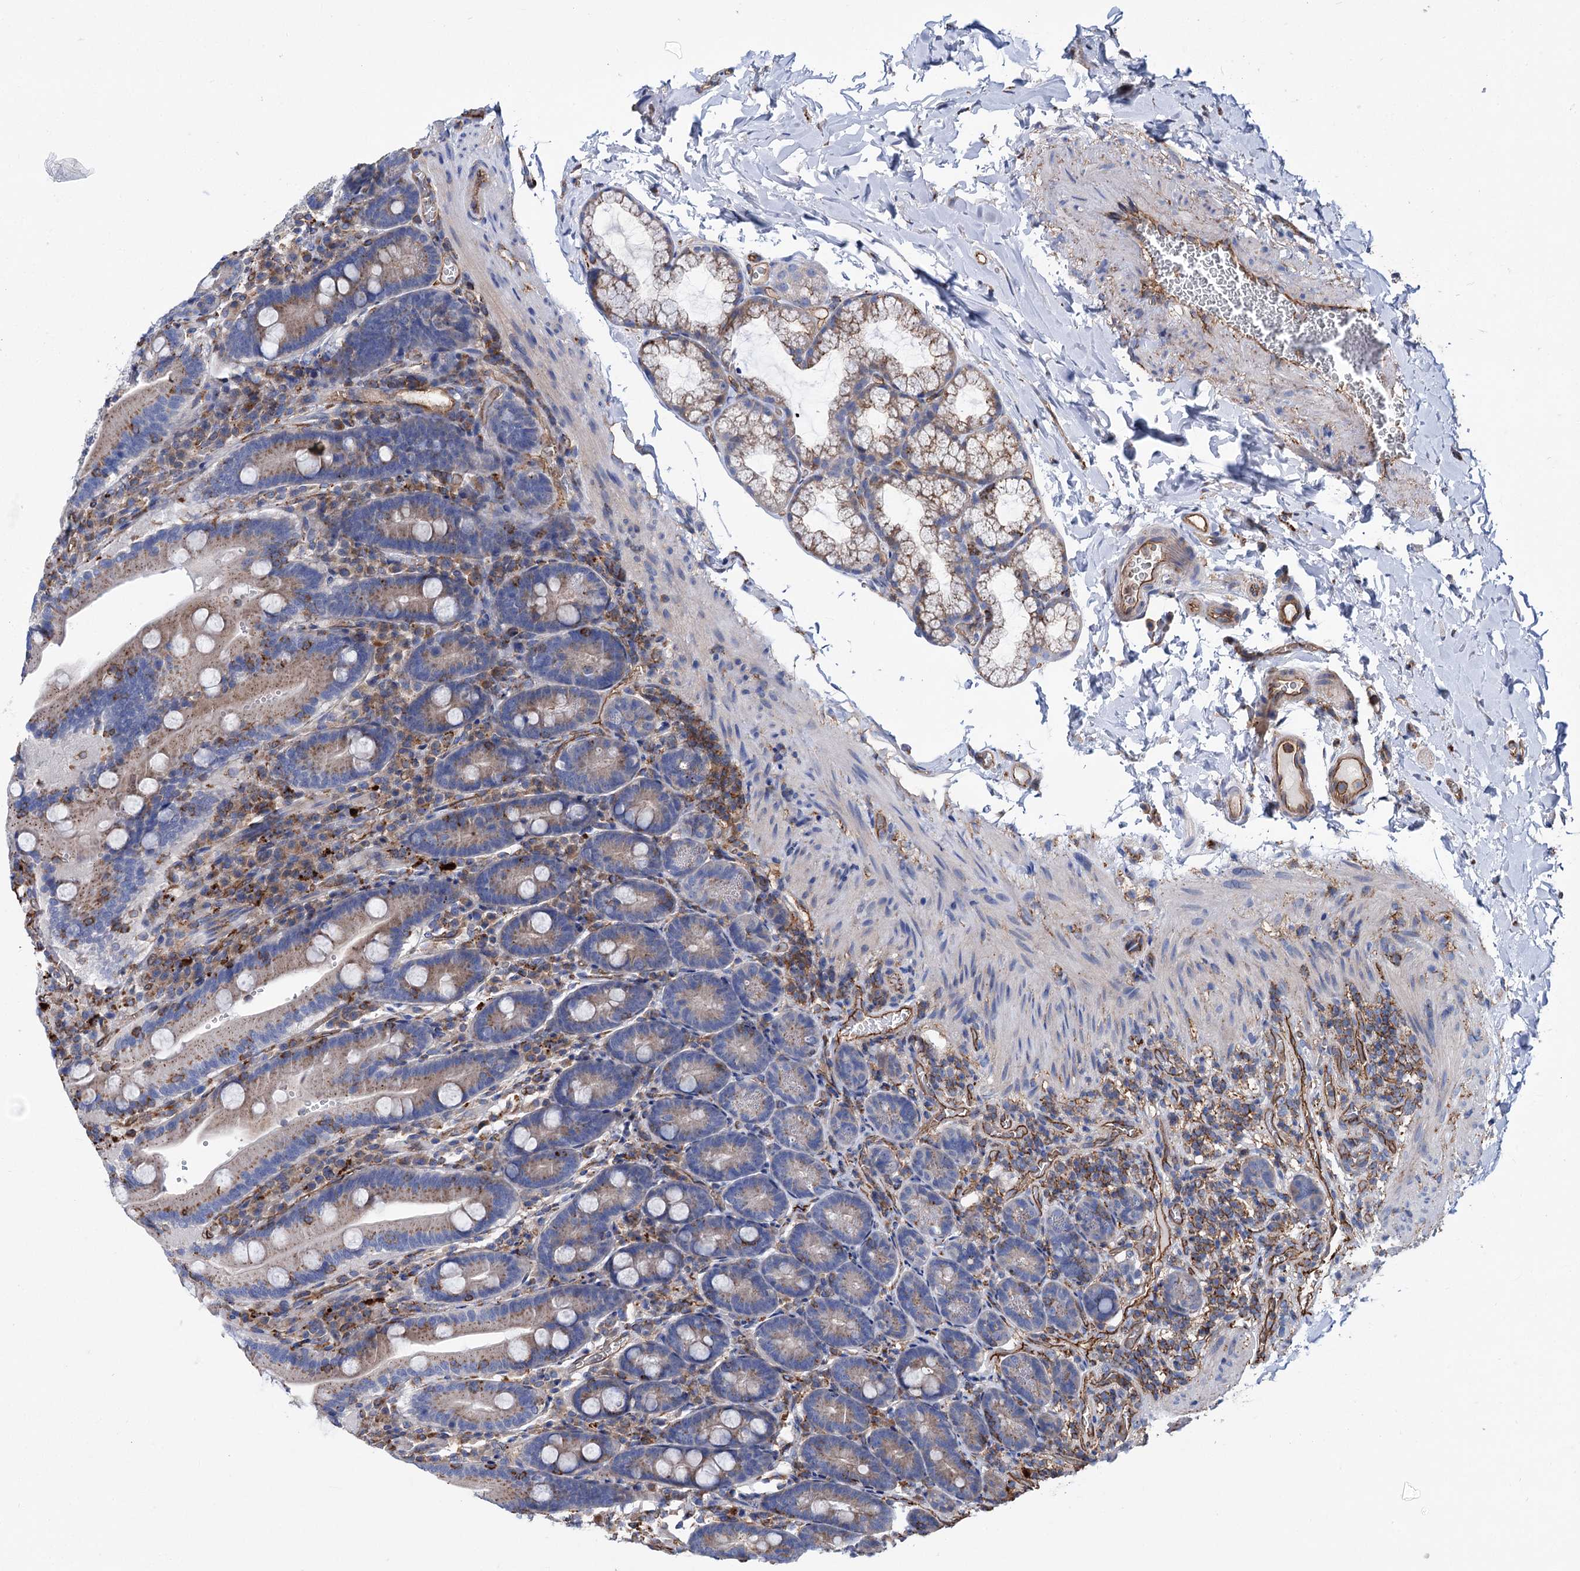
{"staining": {"intensity": "weak", "quantity": "25%-75%", "location": "cytoplasmic/membranous"}, "tissue": "duodenum", "cell_type": "Glandular cells", "image_type": "normal", "snomed": [{"axis": "morphology", "description": "Normal tissue, NOS"}, {"axis": "topography", "description": "Duodenum"}], "caption": "Protein expression analysis of normal human duodenum reveals weak cytoplasmic/membranous expression in about 25%-75% of glandular cells.", "gene": "SCPEP1", "patient": {"sex": "female", "age": 62}}